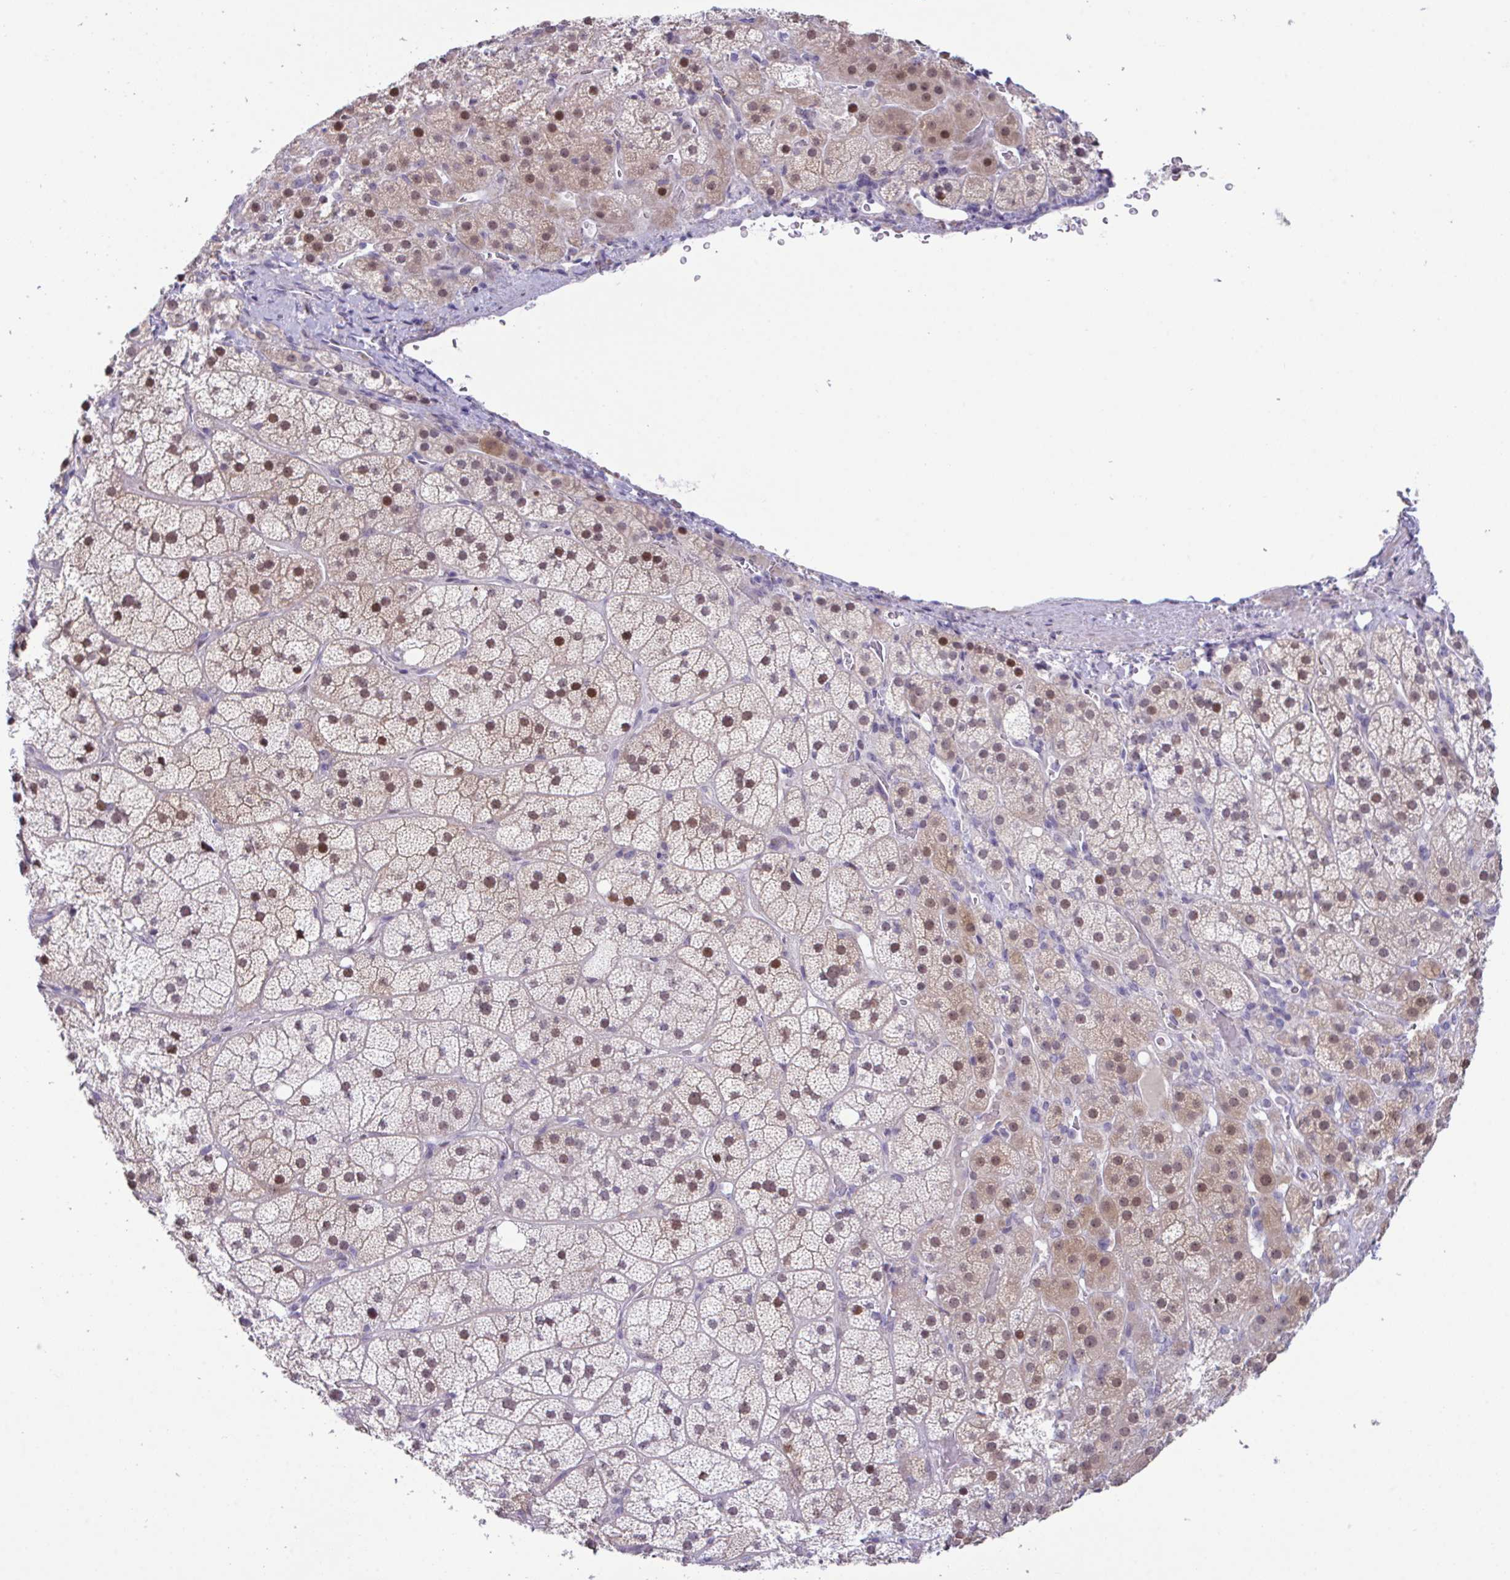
{"staining": {"intensity": "moderate", "quantity": "25%-75%", "location": "cytoplasmic/membranous,nuclear"}, "tissue": "adrenal gland", "cell_type": "Glandular cells", "image_type": "normal", "snomed": [{"axis": "morphology", "description": "Normal tissue, NOS"}, {"axis": "topography", "description": "Adrenal gland"}], "caption": "Protein expression by immunohistochemistry reveals moderate cytoplasmic/membranous,nuclear expression in approximately 25%-75% of glandular cells in normal adrenal gland. The protein of interest is shown in brown color, while the nuclei are stained blue.", "gene": "USP35", "patient": {"sex": "male", "age": 57}}